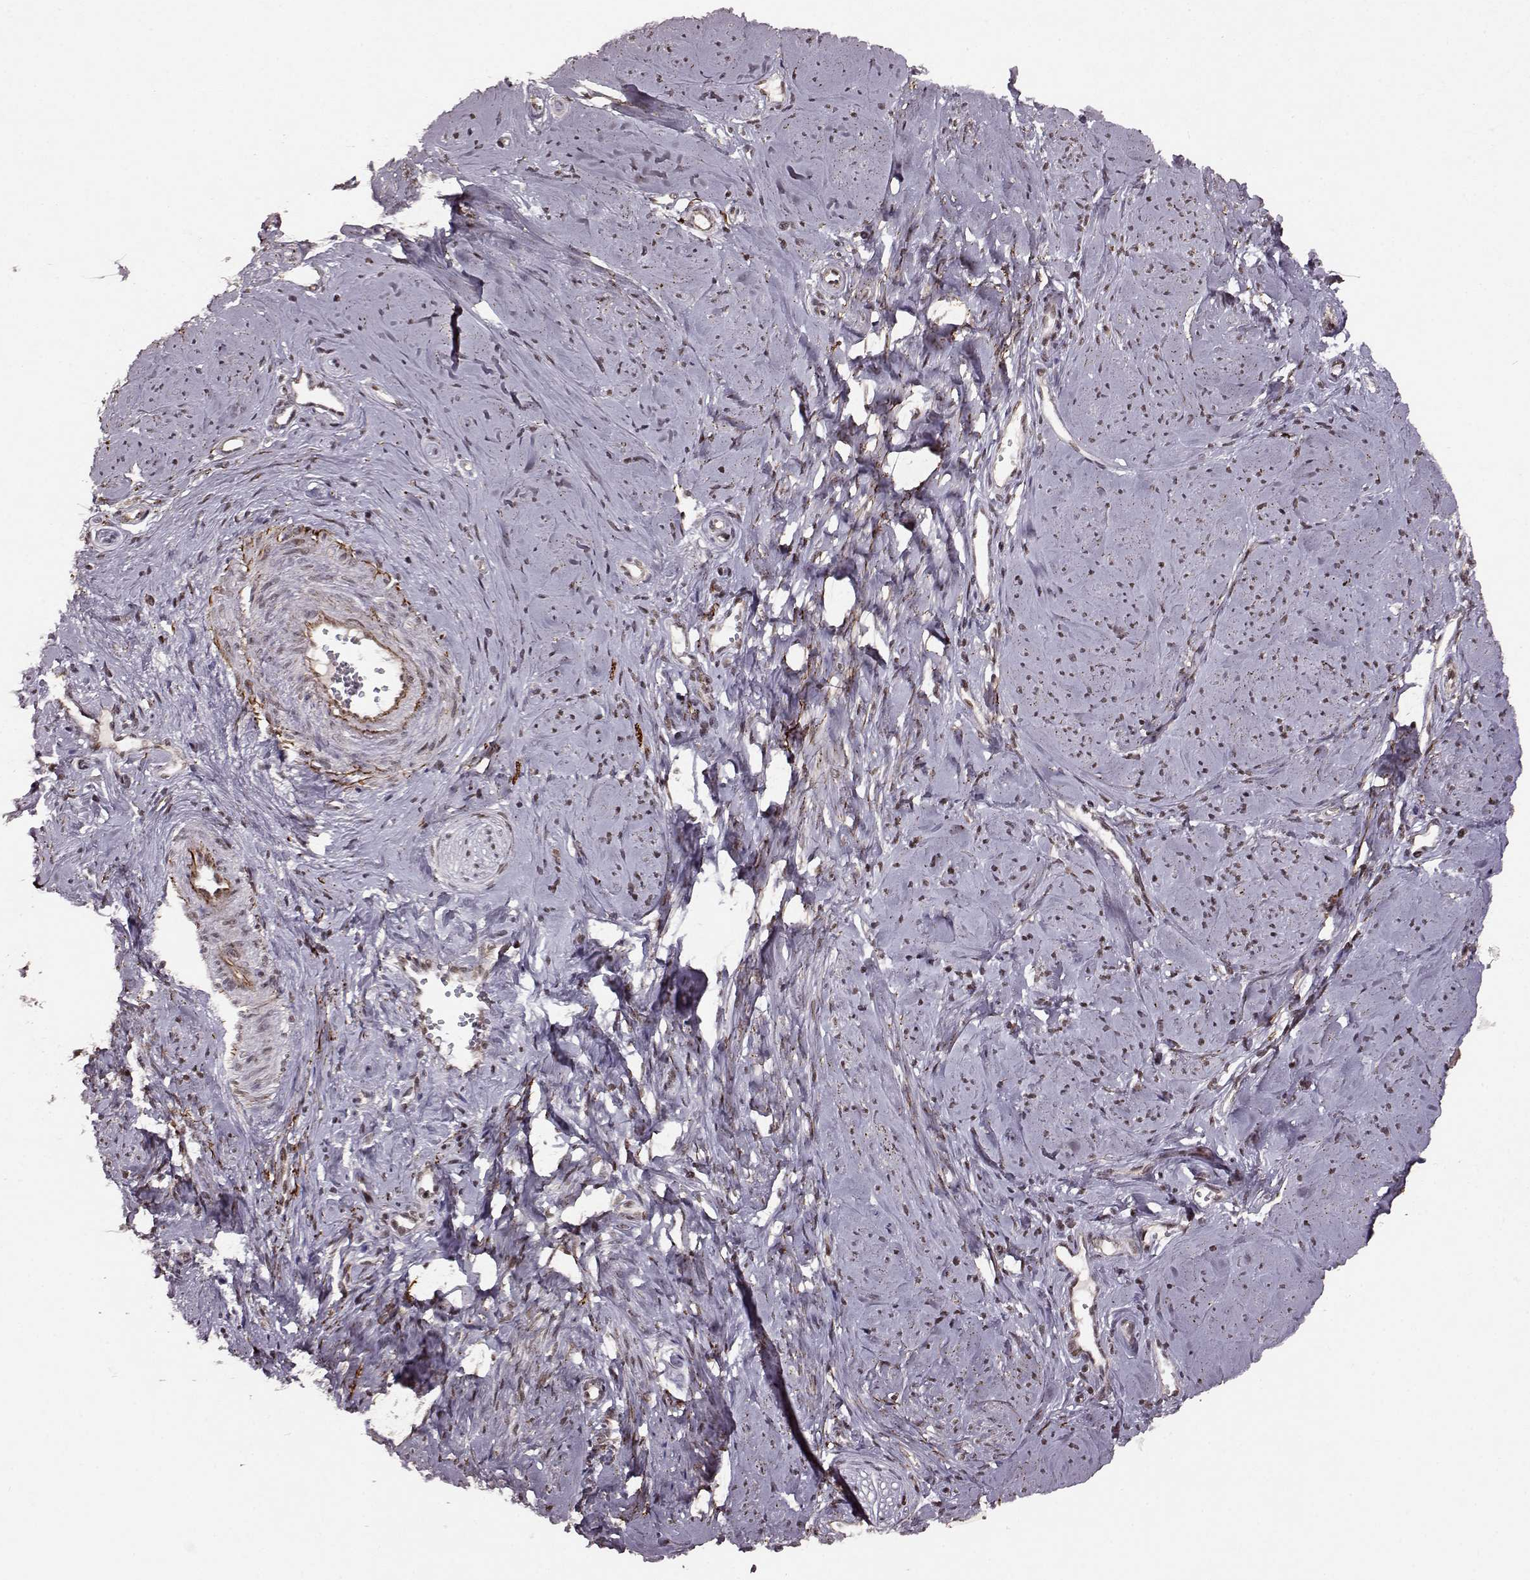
{"staining": {"intensity": "weak", "quantity": ">75%", "location": "nuclear"}, "tissue": "smooth muscle", "cell_type": "Smooth muscle cells", "image_type": "normal", "snomed": [{"axis": "morphology", "description": "Normal tissue, NOS"}, {"axis": "topography", "description": "Smooth muscle"}], "caption": "Immunohistochemical staining of benign human smooth muscle displays low levels of weak nuclear positivity in about >75% of smooth muscle cells.", "gene": "RRAGD", "patient": {"sex": "female", "age": 48}}